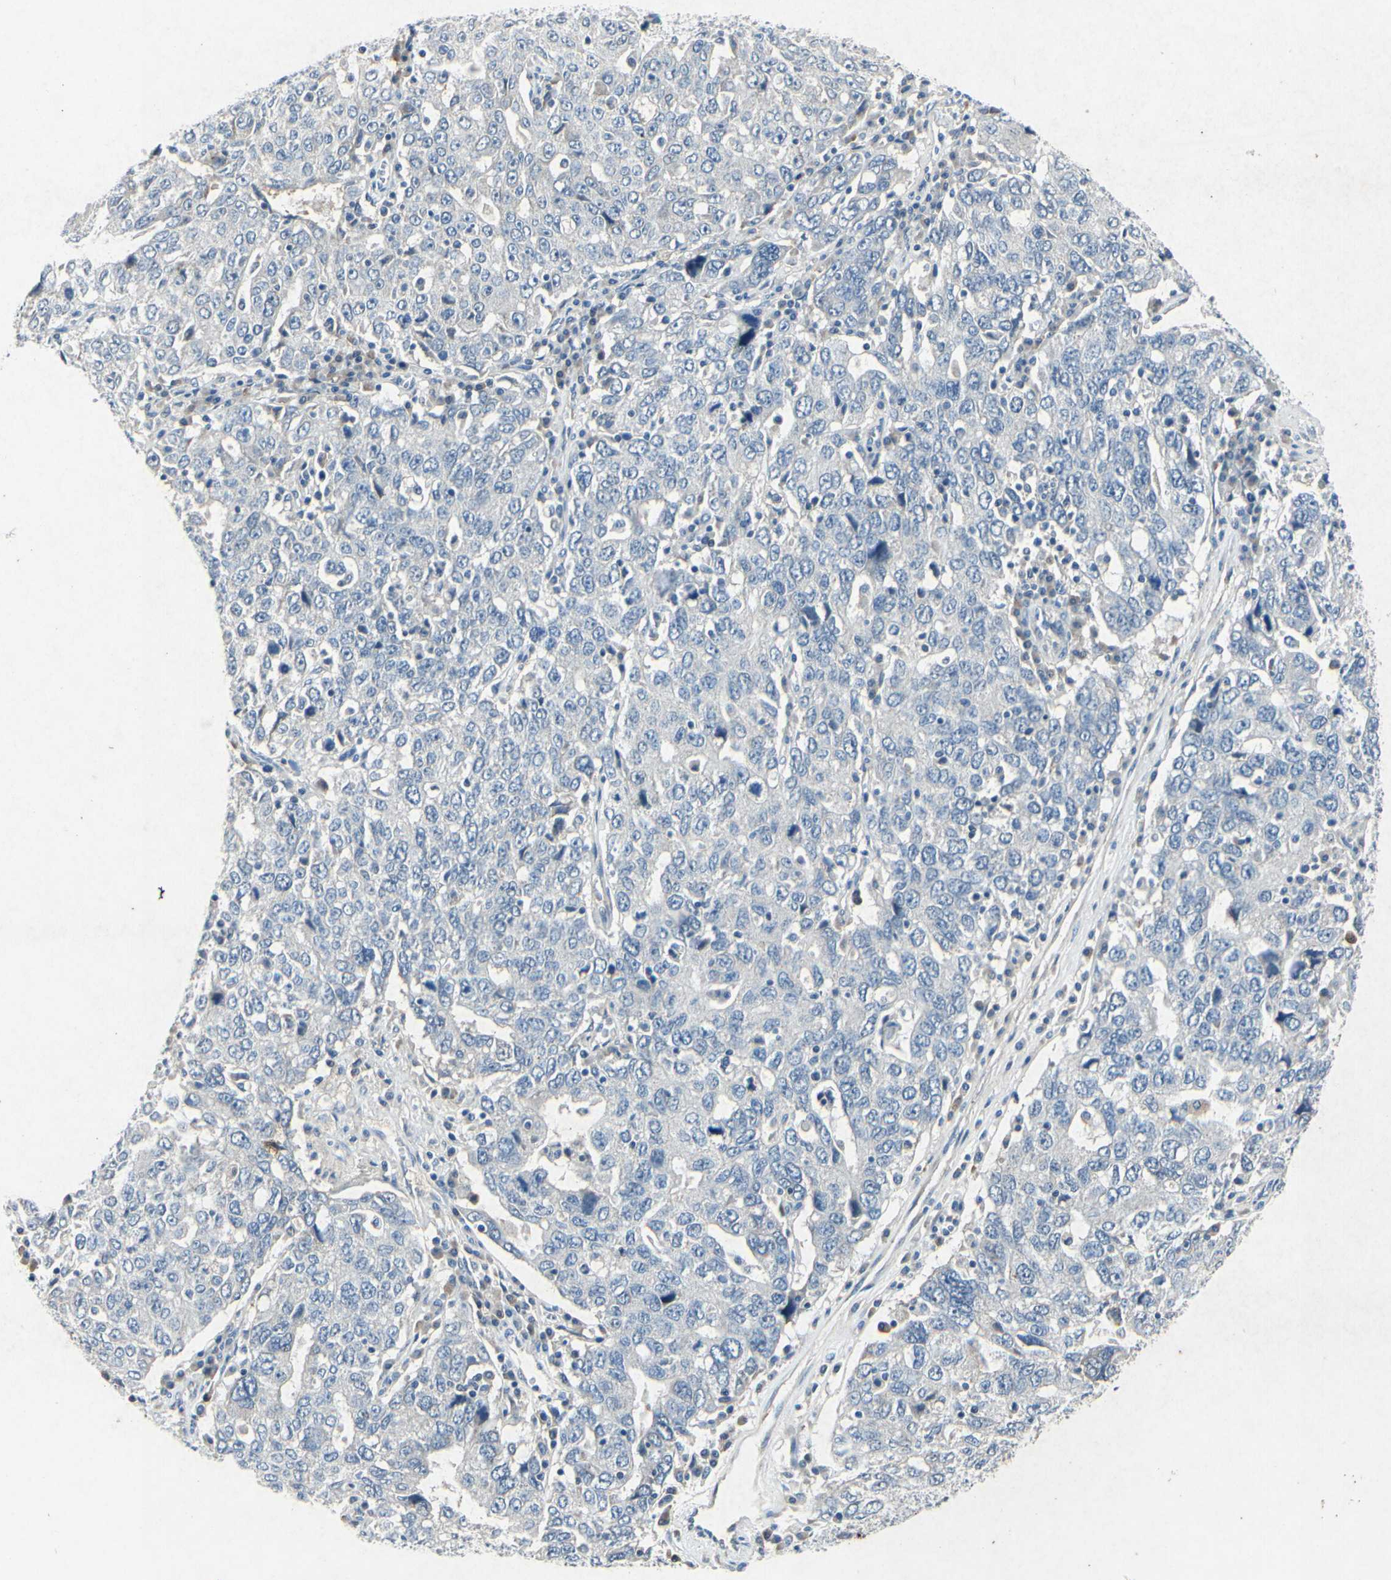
{"staining": {"intensity": "negative", "quantity": "none", "location": "none"}, "tissue": "ovarian cancer", "cell_type": "Tumor cells", "image_type": "cancer", "snomed": [{"axis": "morphology", "description": "Carcinoma, endometroid"}, {"axis": "topography", "description": "Ovary"}], "caption": "A micrograph of human ovarian endometroid carcinoma is negative for staining in tumor cells.", "gene": "SNAP91", "patient": {"sex": "female", "age": 62}}